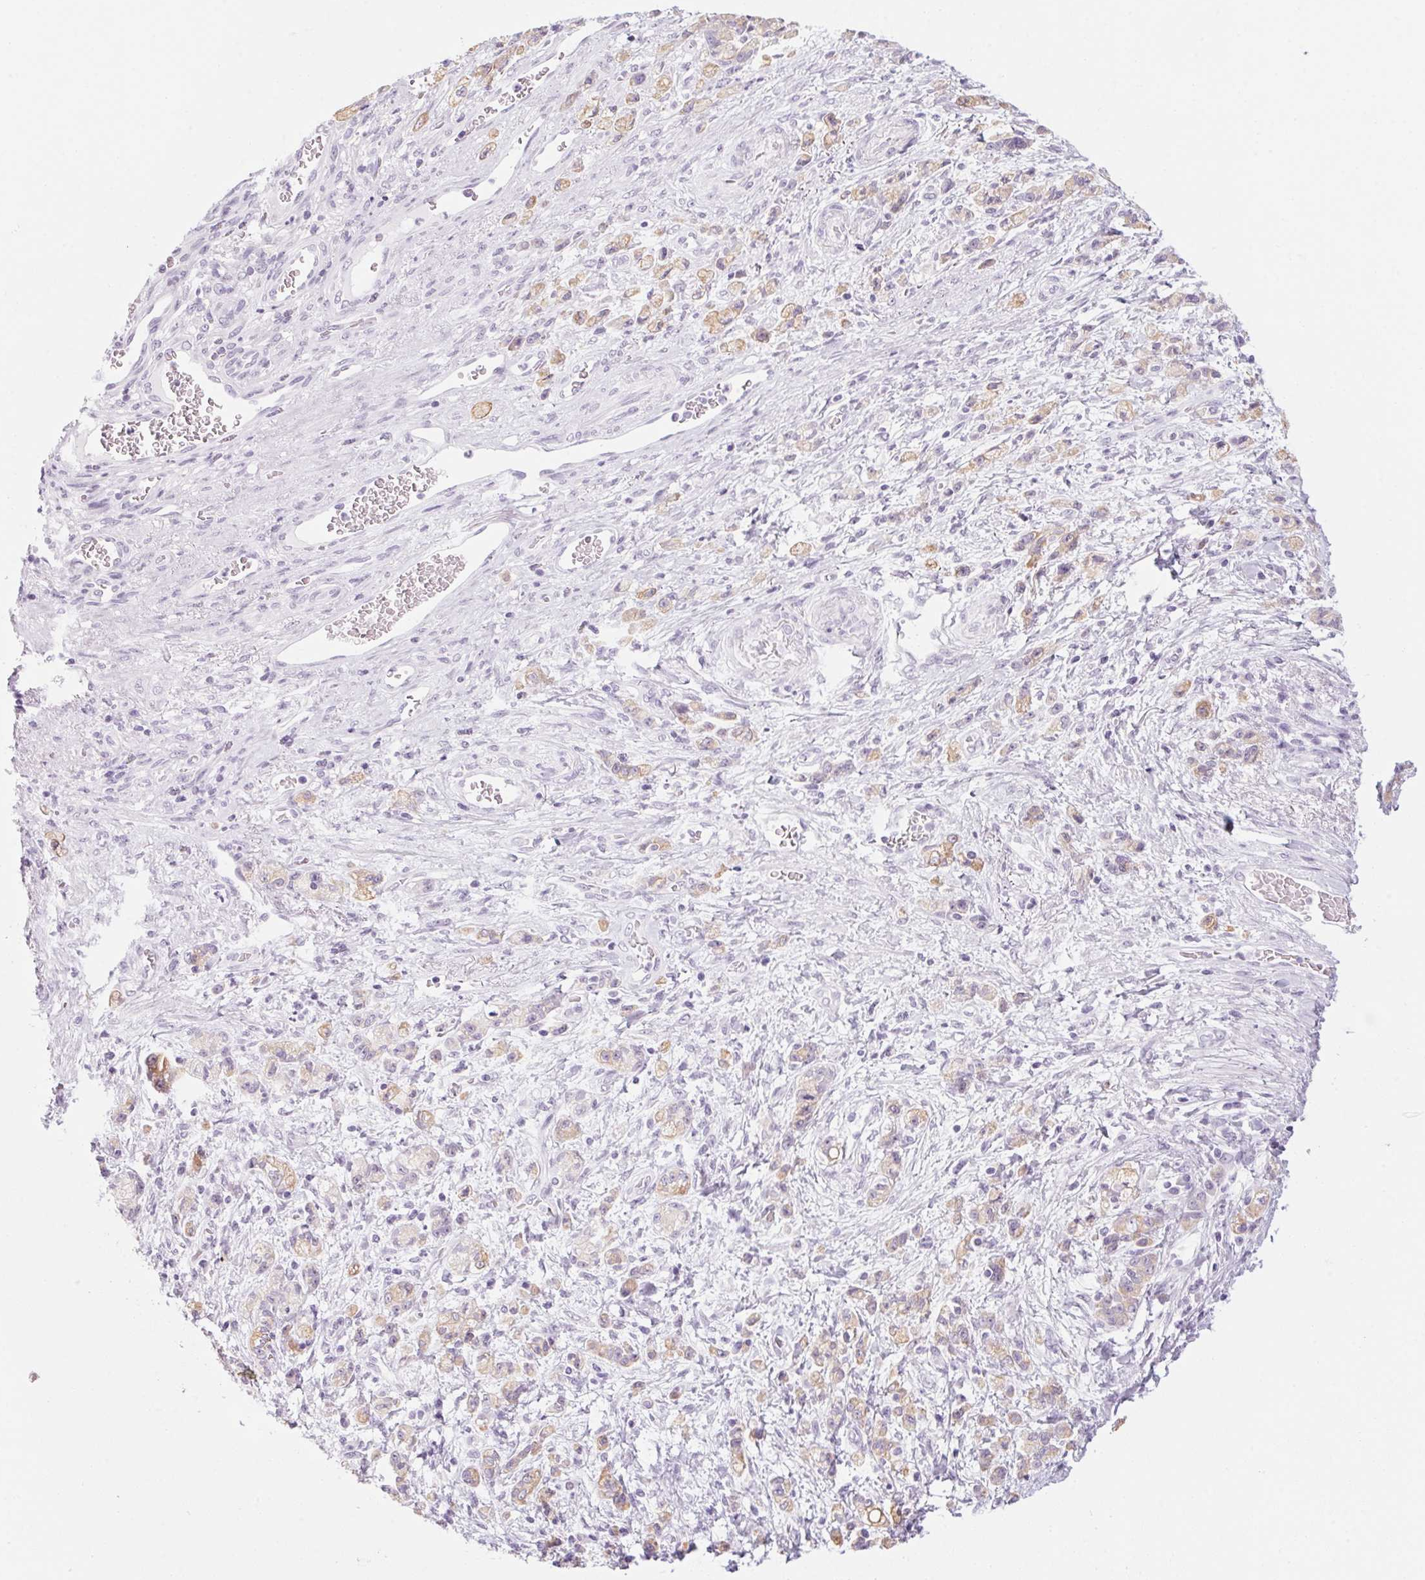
{"staining": {"intensity": "weak", "quantity": ">75%", "location": "cytoplasmic/membranous"}, "tissue": "stomach cancer", "cell_type": "Tumor cells", "image_type": "cancer", "snomed": [{"axis": "morphology", "description": "Adenocarcinoma, NOS"}, {"axis": "topography", "description": "Stomach"}], "caption": "Human stomach cancer stained with a protein marker demonstrates weak staining in tumor cells.", "gene": "RPTN", "patient": {"sex": "male", "age": 77}}